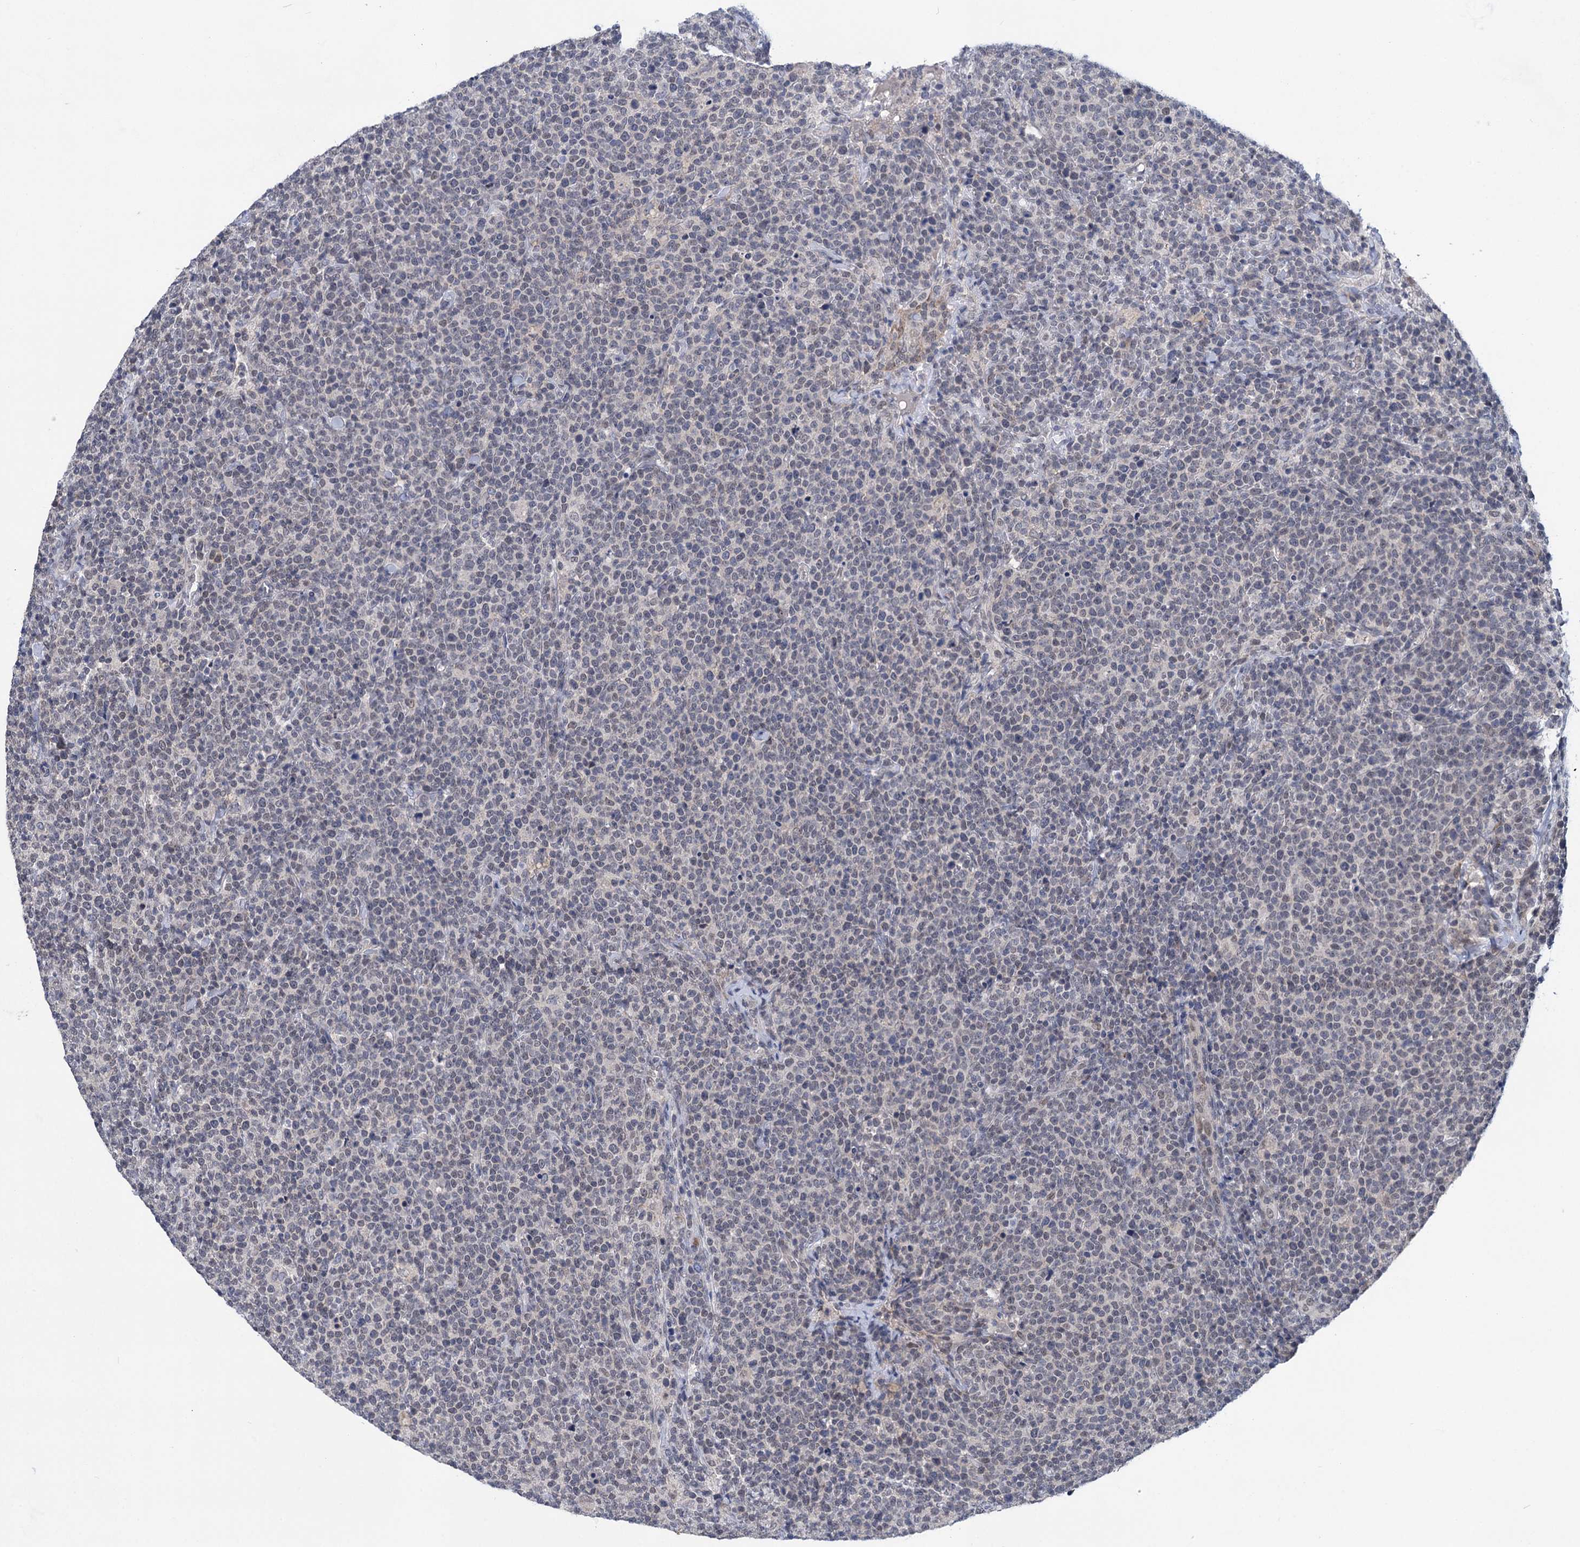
{"staining": {"intensity": "negative", "quantity": "none", "location": "none"}, "tissue": "lymphoma", "cell_type": "Tumor cells", "image_type": "cancer", "snomed": [{"axis": "morphology", "description": "Malignant lymphoma, non-Hodgkin's type, High grade"}, {"axis": "topography", "description": "Lymph node"}], "caption": "This photomicrograph is of high-grade malignant lymphoma, non-Hodgkin's type stained with IHC to label a protein in brown with the nuclei are counter-stained blue. There is no positivity in tumor cells.", "gene": "TTC17", "patient": {"sex": "male", "age": 61}}